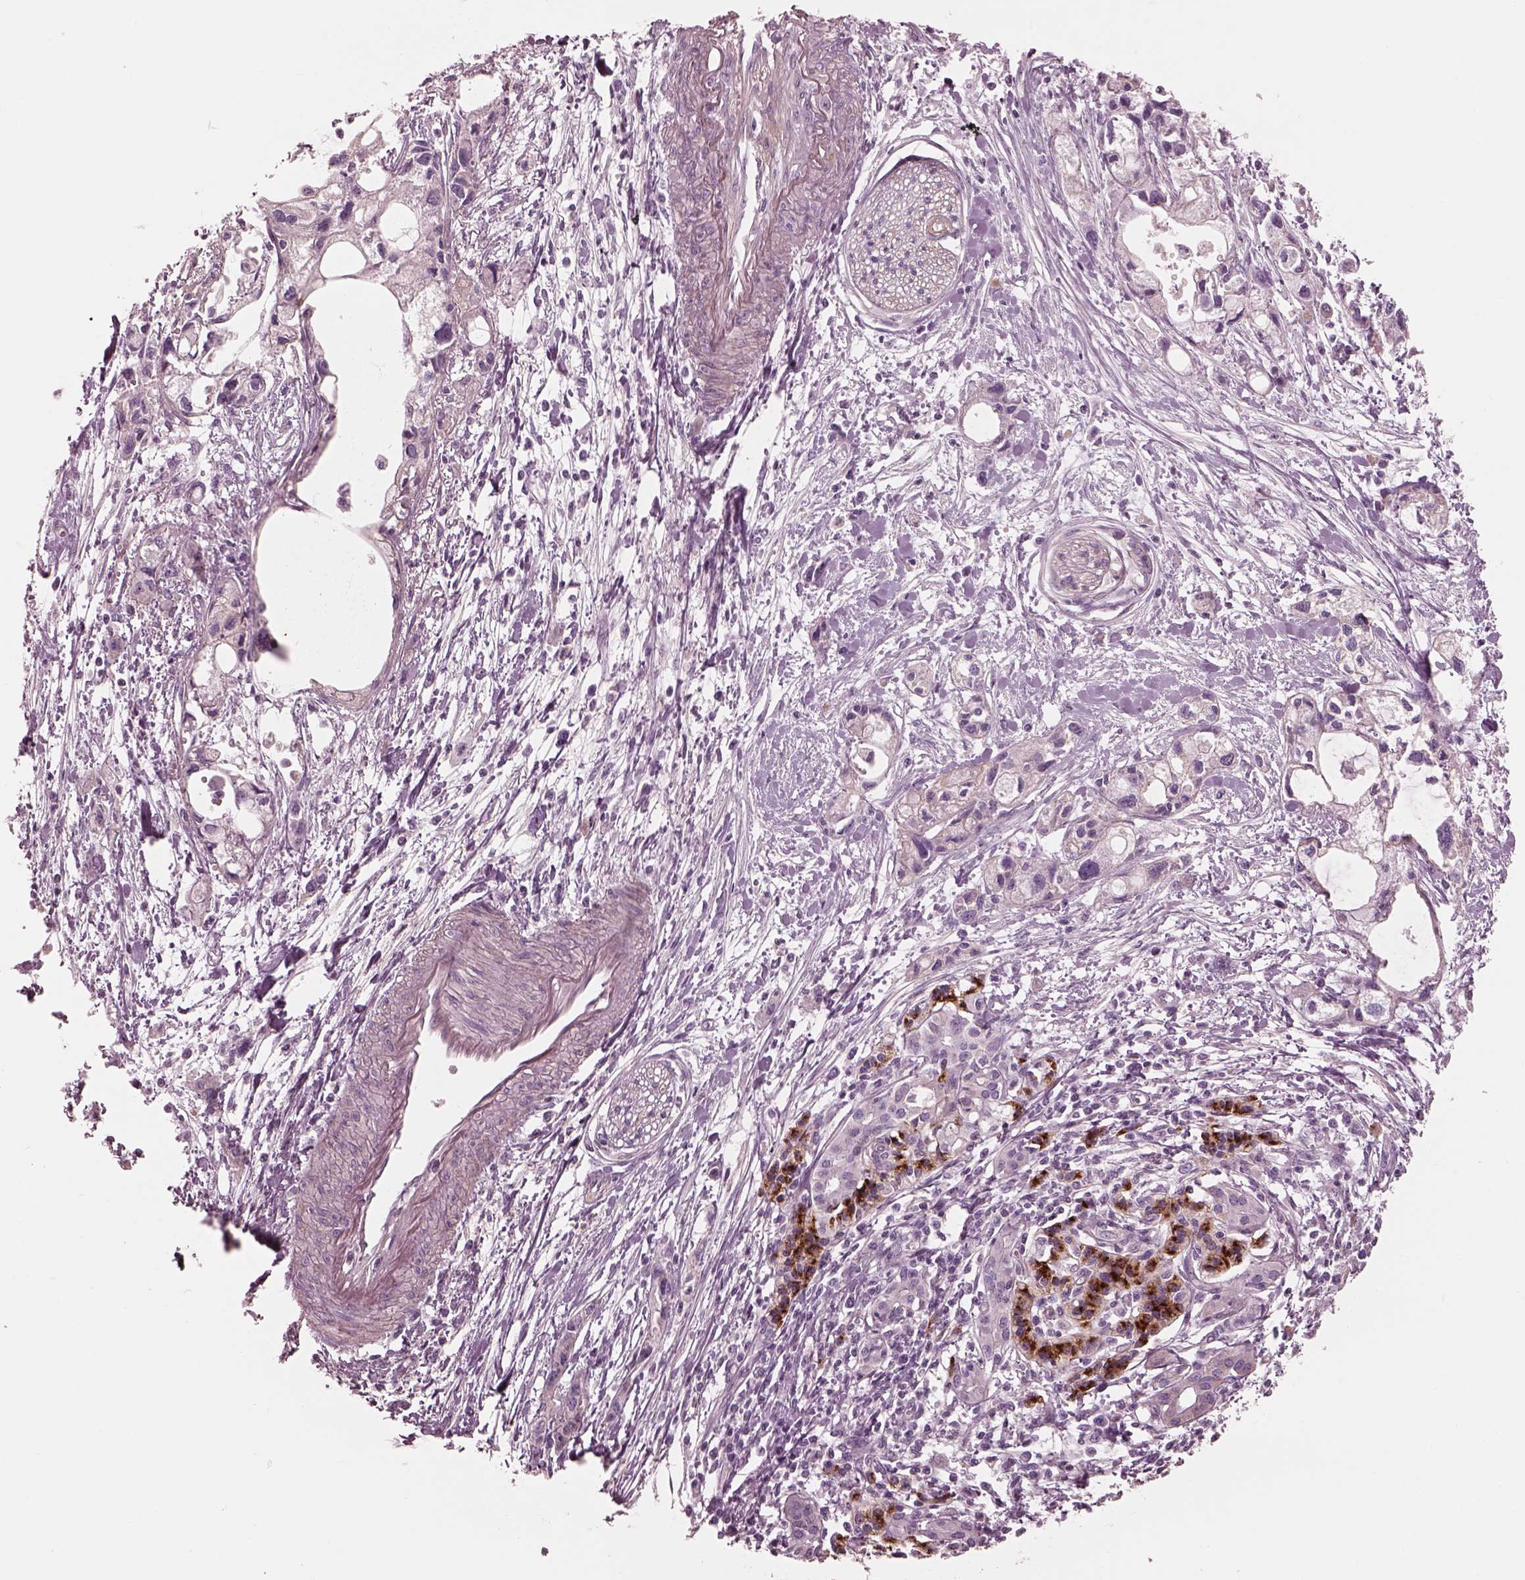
{"staining": {"intensity": "strong", "quantity": "<25%", "location": "cytoplasmic/membranous"}, "tissue": "pancreatic cancer", "cell_type": "Tumor cells", "image_type": "cancer", "snomed": [{"axis": "morphology", "description": "Adenocarcinoma, NOS"}, {"axis": "topography", "description": "Pancreas"}], "caption": "IHC (DAB (3,3'-diaminobenzidine)) staining of pancreatic cancer (adenocarcinoma) reveals strong cytoplasmic/membranous protein positivity in approximately <25% of tumor cells.", "gene": "ELAPOR1", "patient": {"sex": "female", "age": 61}}